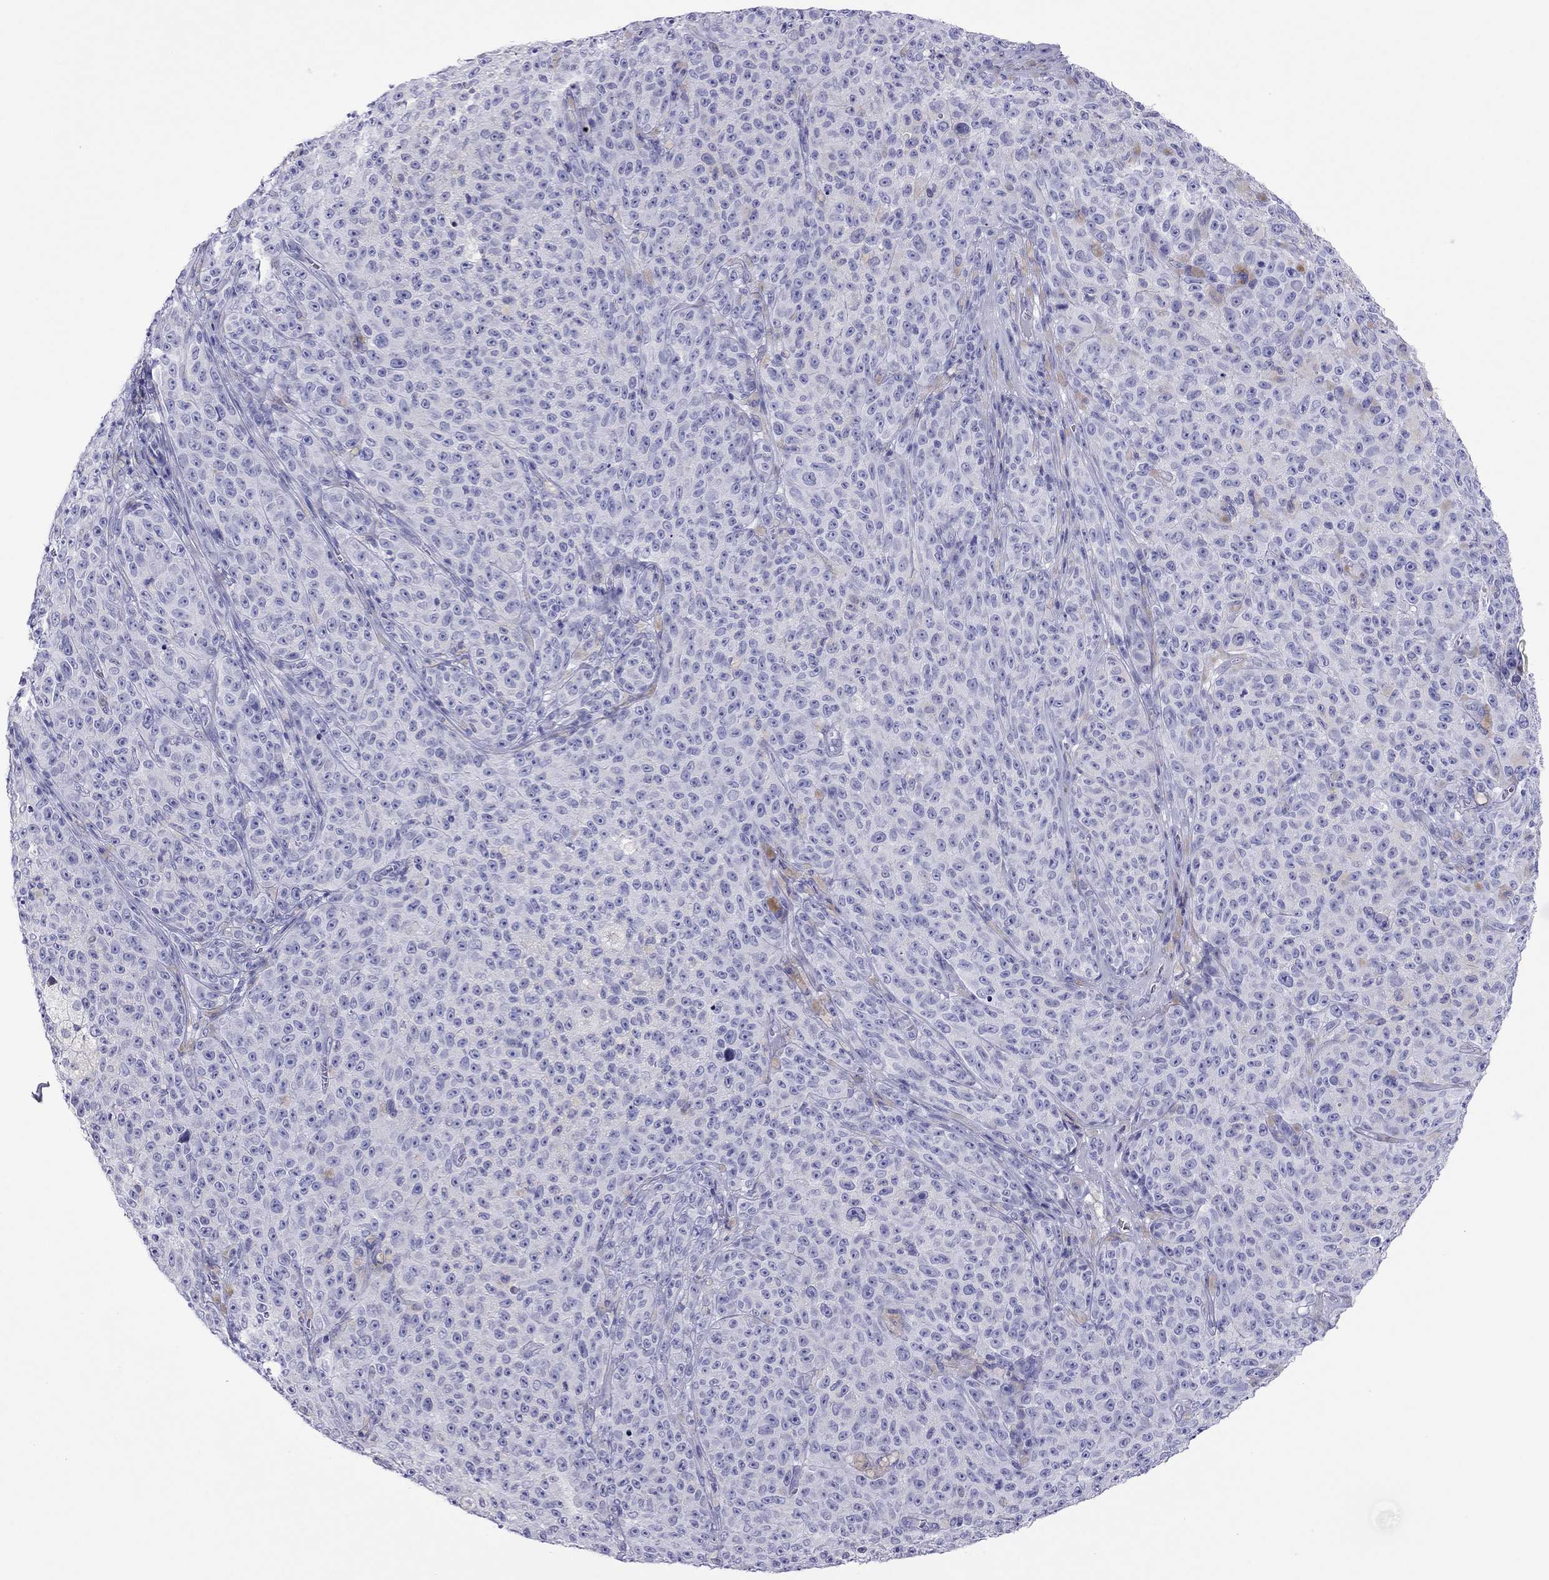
{"staining": {"intensity": "negative", "quantity": "none", "location": "none"}, "tissue": "melanoma", "cell_type": "Tumor cells", "image_type": "cancer", "snomed": [{"axis": "morphology", "description": "Malignant melanoma, NOS"}, {"axis": "topography", "description": "Skin"}], "caption": "This is an immunohistochemistry (IHC) photomicrograph of melanoma. There is no expression in tumor cells.", "gene": "PCDHA6", "patient": {"sex": "female", "age": 82}}